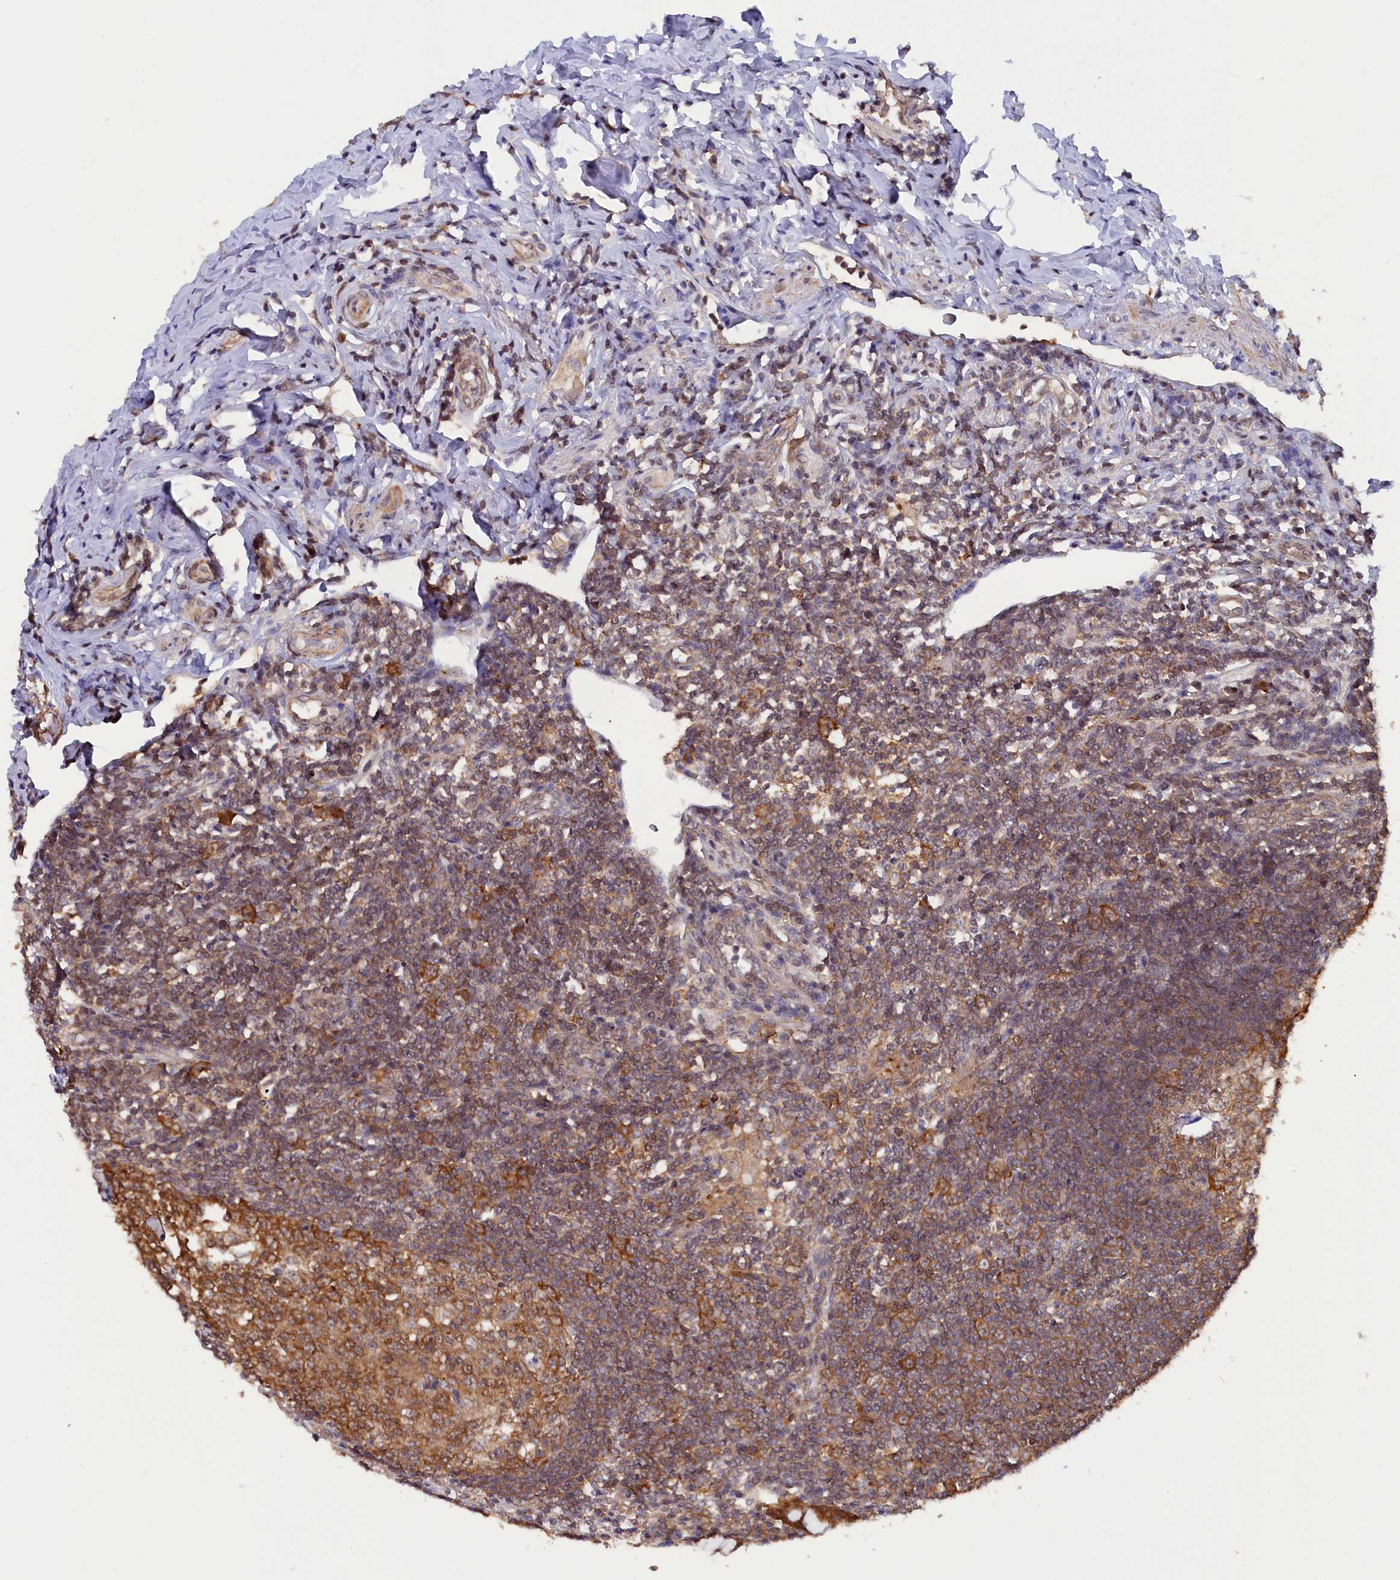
{"staining": {"intensity": "strong", "quantity": ">75%", "location": "cytoplasmic/membranous"}, "tissue": "appendix", "cell_type": "Glandular cells", "image_type": "normal", "snomed": [{"axis": "morphology", "description": "Normal tissue, NOS"}, {"axis": "topography", "description": "Appendix"}], "caption": "The photomicrograph reveals a brown stain indicating the presence of a protein in the cytoplasmic/membranous of glandular cells in appendix.", "gene": "JPT2", "patient": {"sex": "female", "age": 33}}